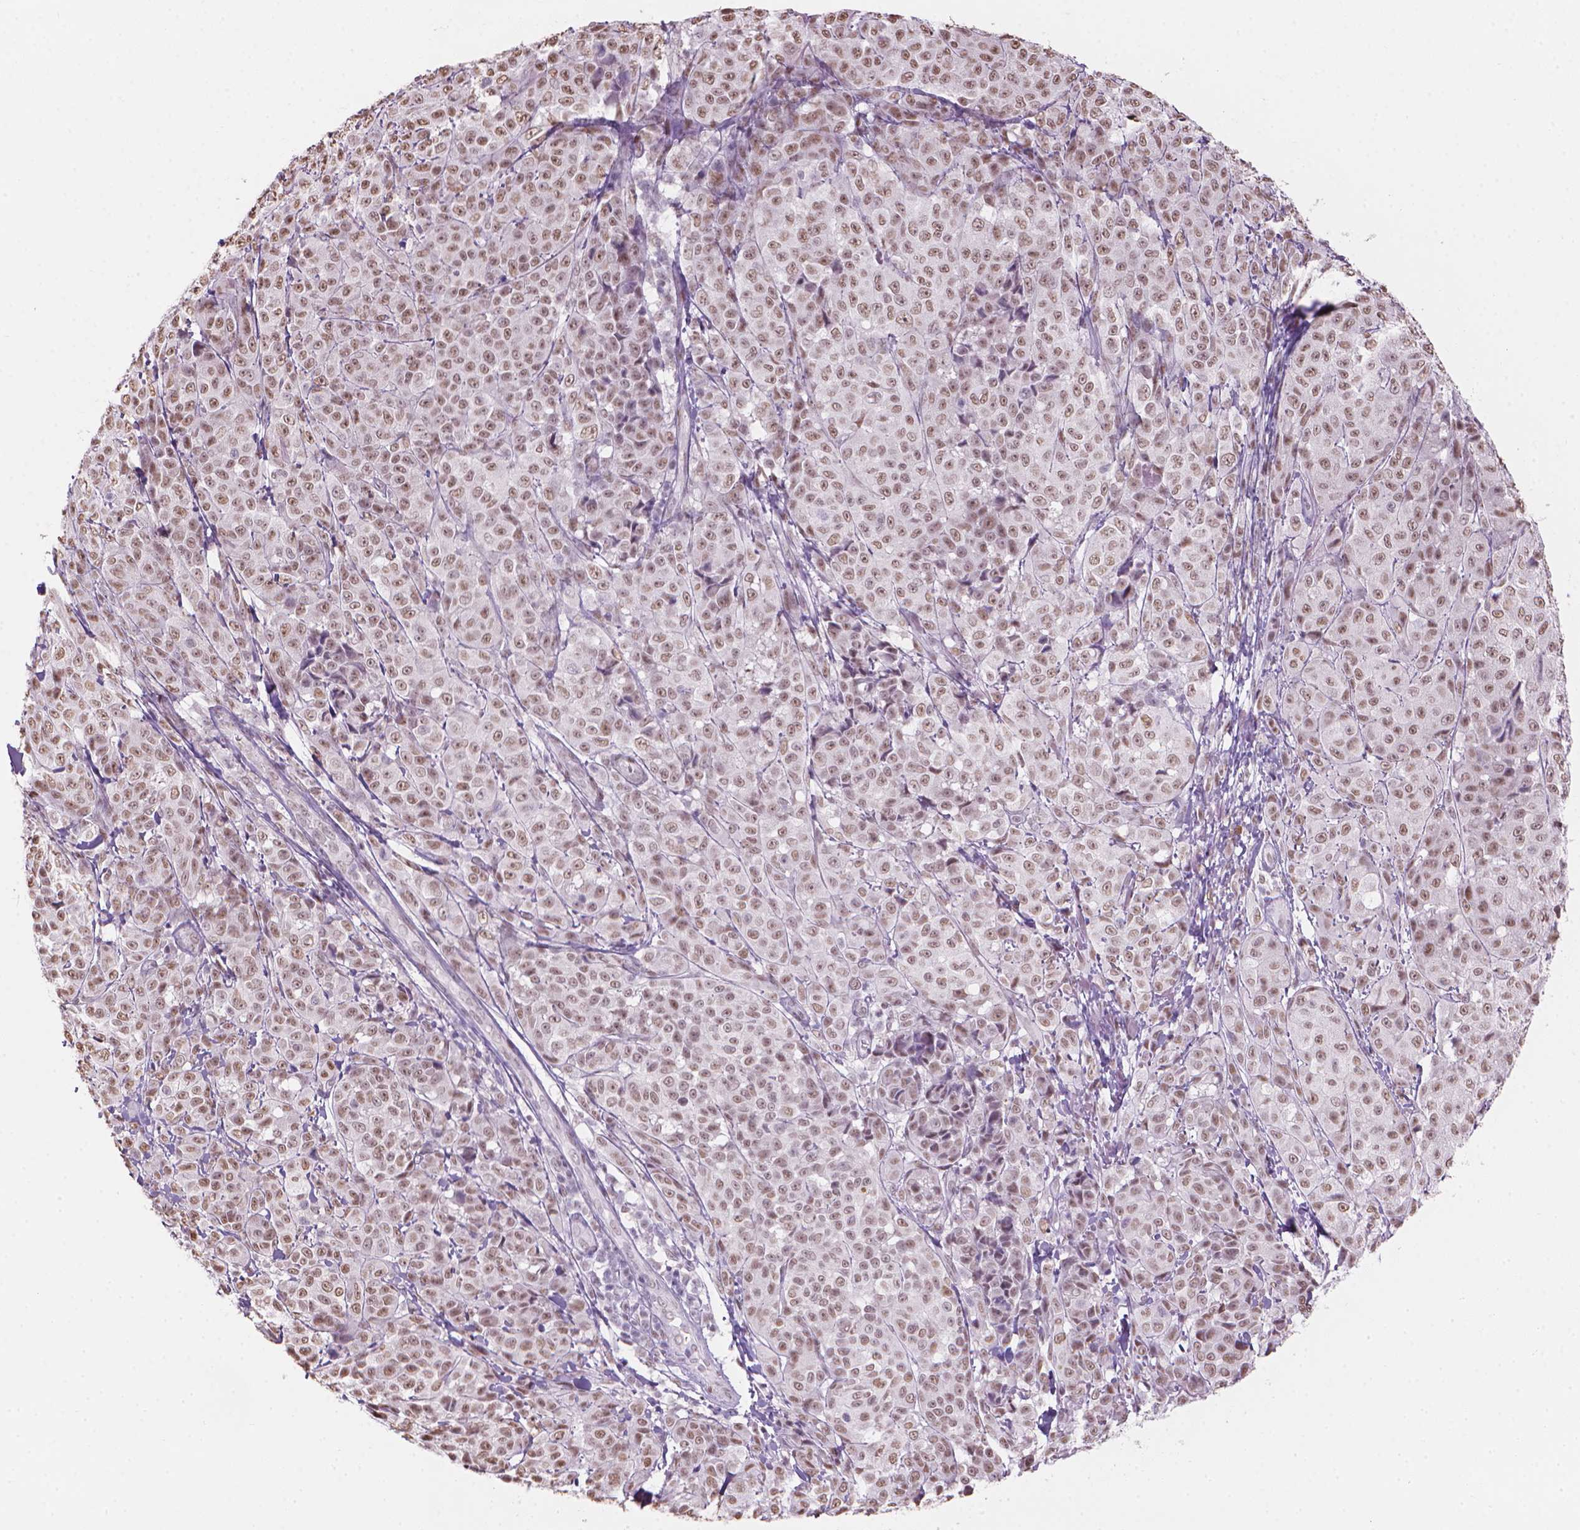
{"staining": {"intensity": "moderate", "quantity": ">75%", "location": "nuclear"}, "tissue": "melanoma", "cell_type": "Tumor cells", "image_type": "cancer", "snomed": [{"axis": "morphology", "description": "Malignant melanoma, NOS"}, {"axis": "topography", "description": "Skin"}], "caption": "IHC micrograph of human melanoma stained for a protein (brown), which exhibits medium levels of moderate nuclear positivity in approximately >75% of tumor cells.", "gene": "PIAS2", "patient": {"sex": "male", "age": 89}}